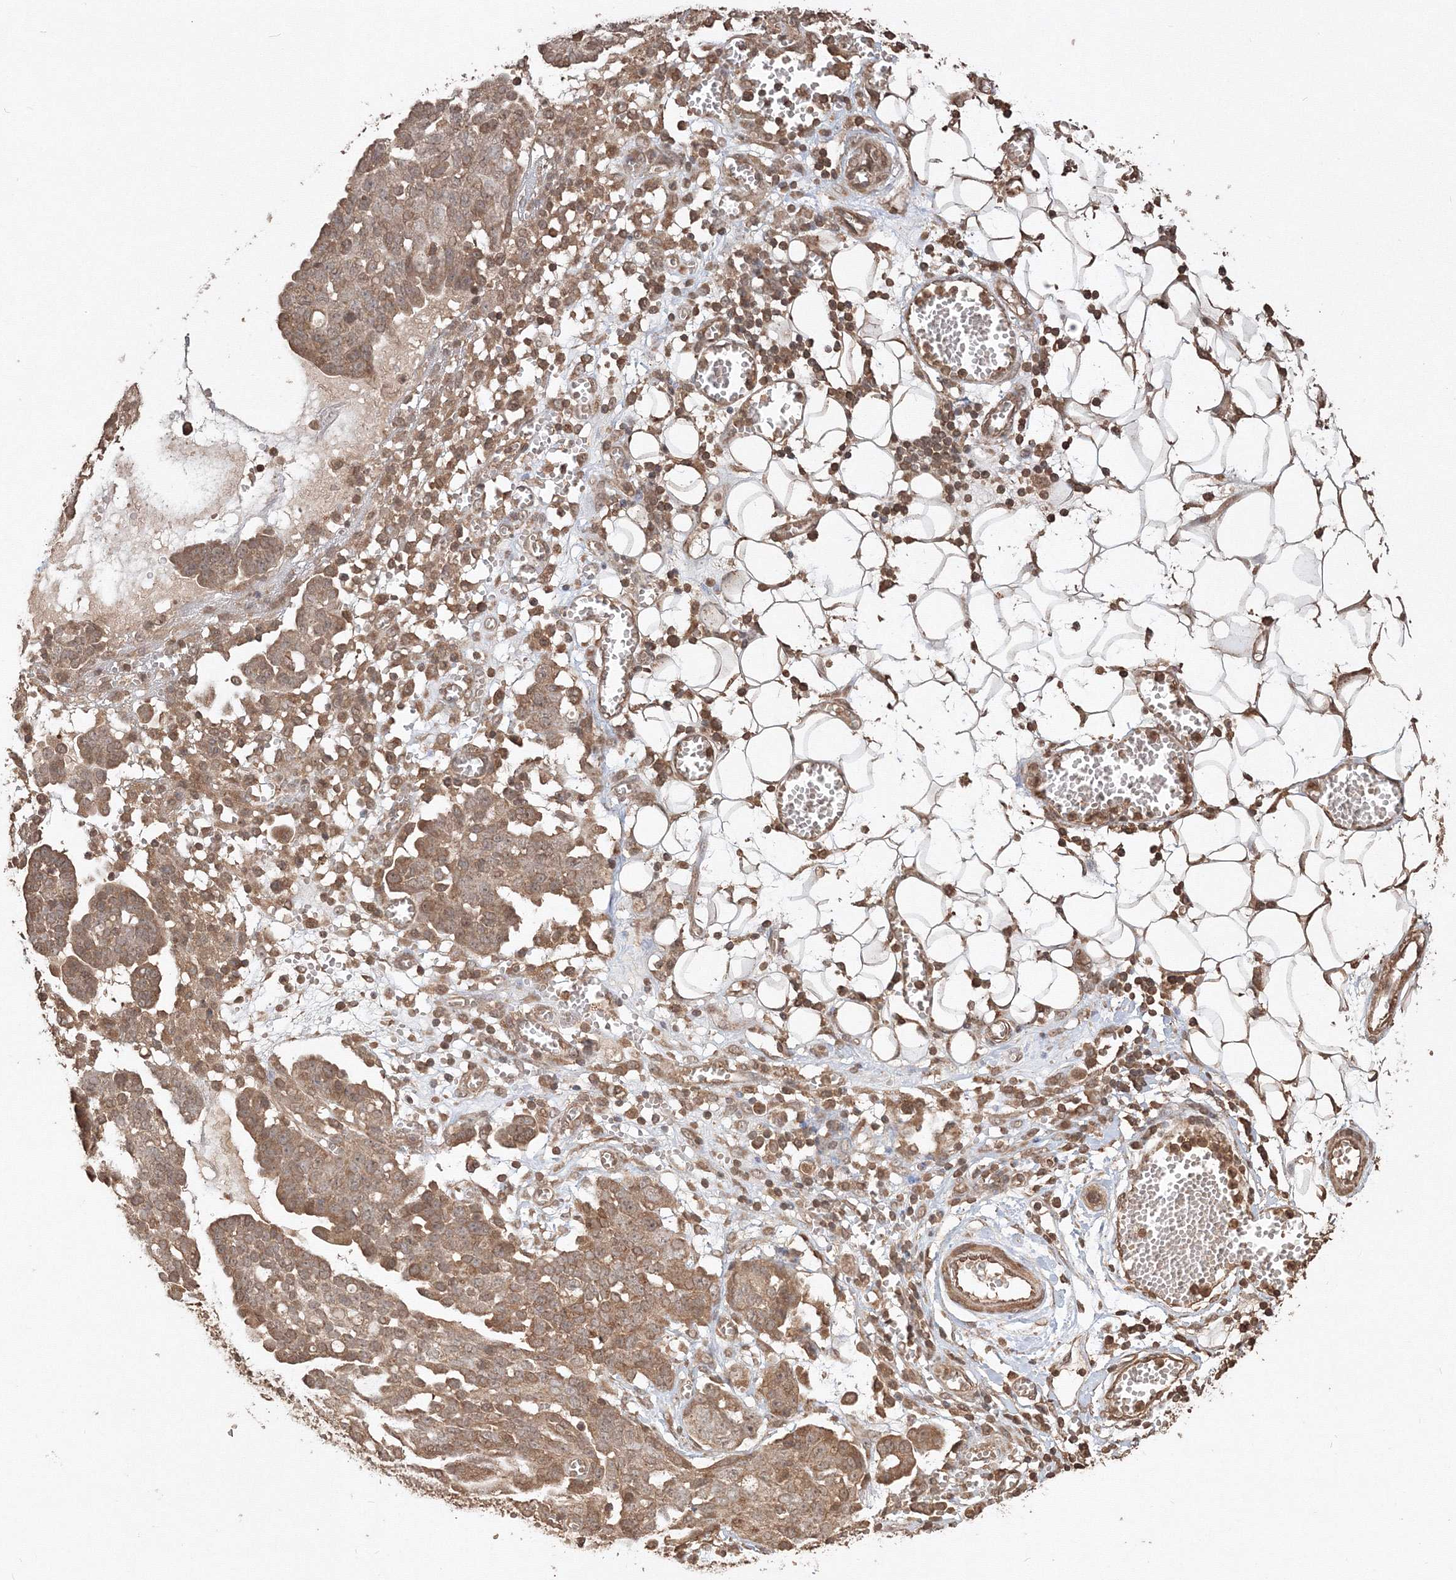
{"staining": {"intensity": "moderate", "quantity": "25%-75%", "location": "cytoplasmic/membranous"}, "tissue": "ovarian cancer", "cell_type": "Tumor cells", "image_type": "cancer", "snomed": [{"axis": "morphology", "description": "Cystadenocarcinoma, serous, NOS"}, {"axis": "topography", "description": "Soft tissue"}, {"axis": "topography", "description": "Ovary"}], "caption": "A brown stain highlights moderate cytoplasmic/membranous positivity of a protein in human ovarian cancer (serous cystadenocarcinoma) tumor cells. The protein is stained brown, and the nuclei are stained in blue (DAB IHC with brightfield microscopy, high magnification).", "gene": "CCDC122", "patient": {"sex": "female", "age": 57}}